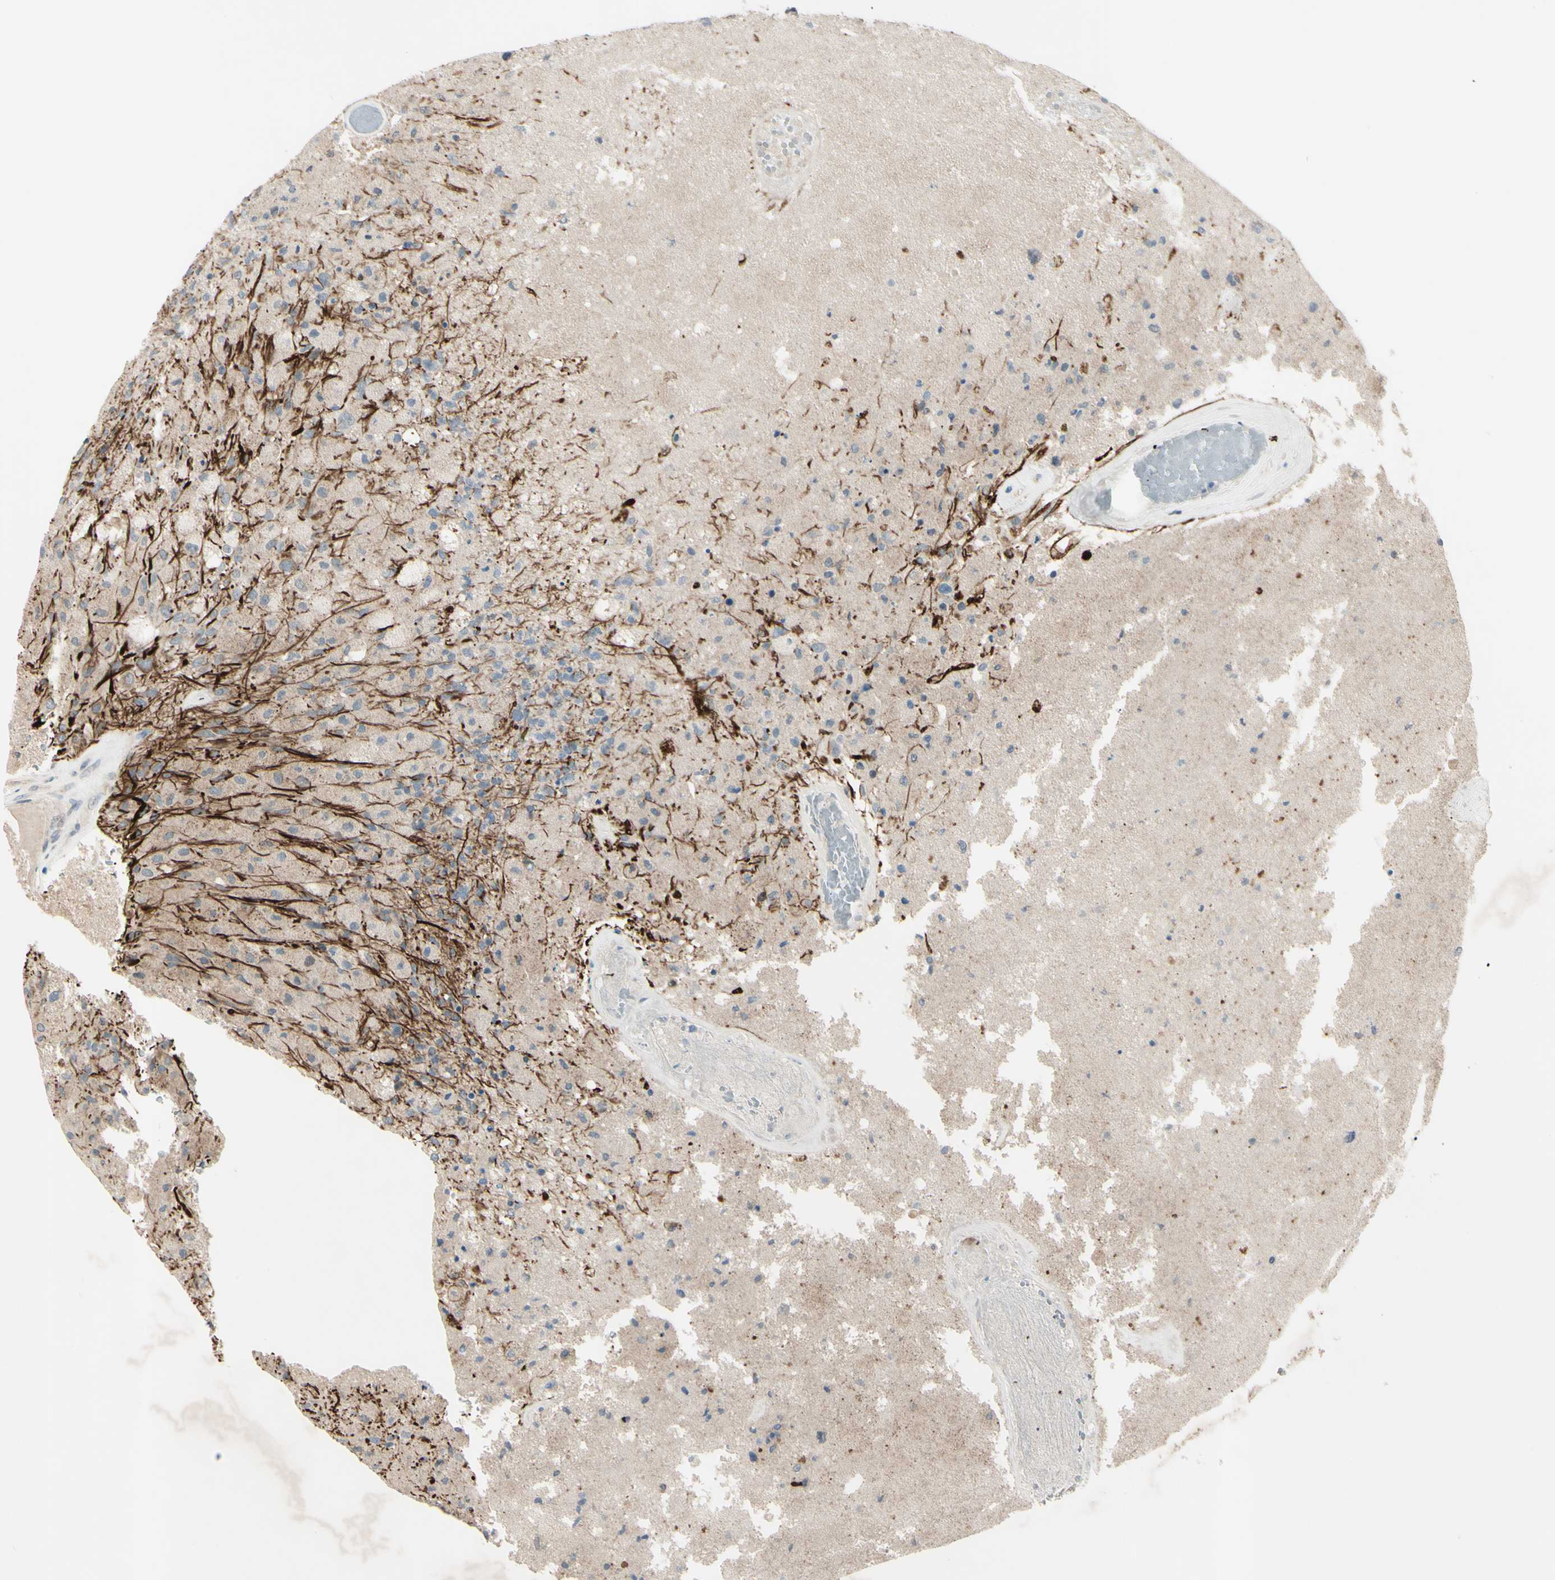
{"staining": {"intensity": "negative", "quantity": "none", "location": "none"}, "tissue": "glioma", "cell_type": "Tumor cells", "image_type": "cancer", "snomed": [{"axis": "morphology", "description": "Normal tissue, NOS"}, {"axis": "morphology", "description": "Glioma, malignant, High grade"}, {"axis": "topography", "description": "Cerebral cortex"}], "caption": "DAB (3,3'-diaminobenzidine) immunohistochemical staining of human glioma shows no significant expression in tumor cells.", "gene": "FGFR2", "patient": {"sex": "male", "age": 77}}